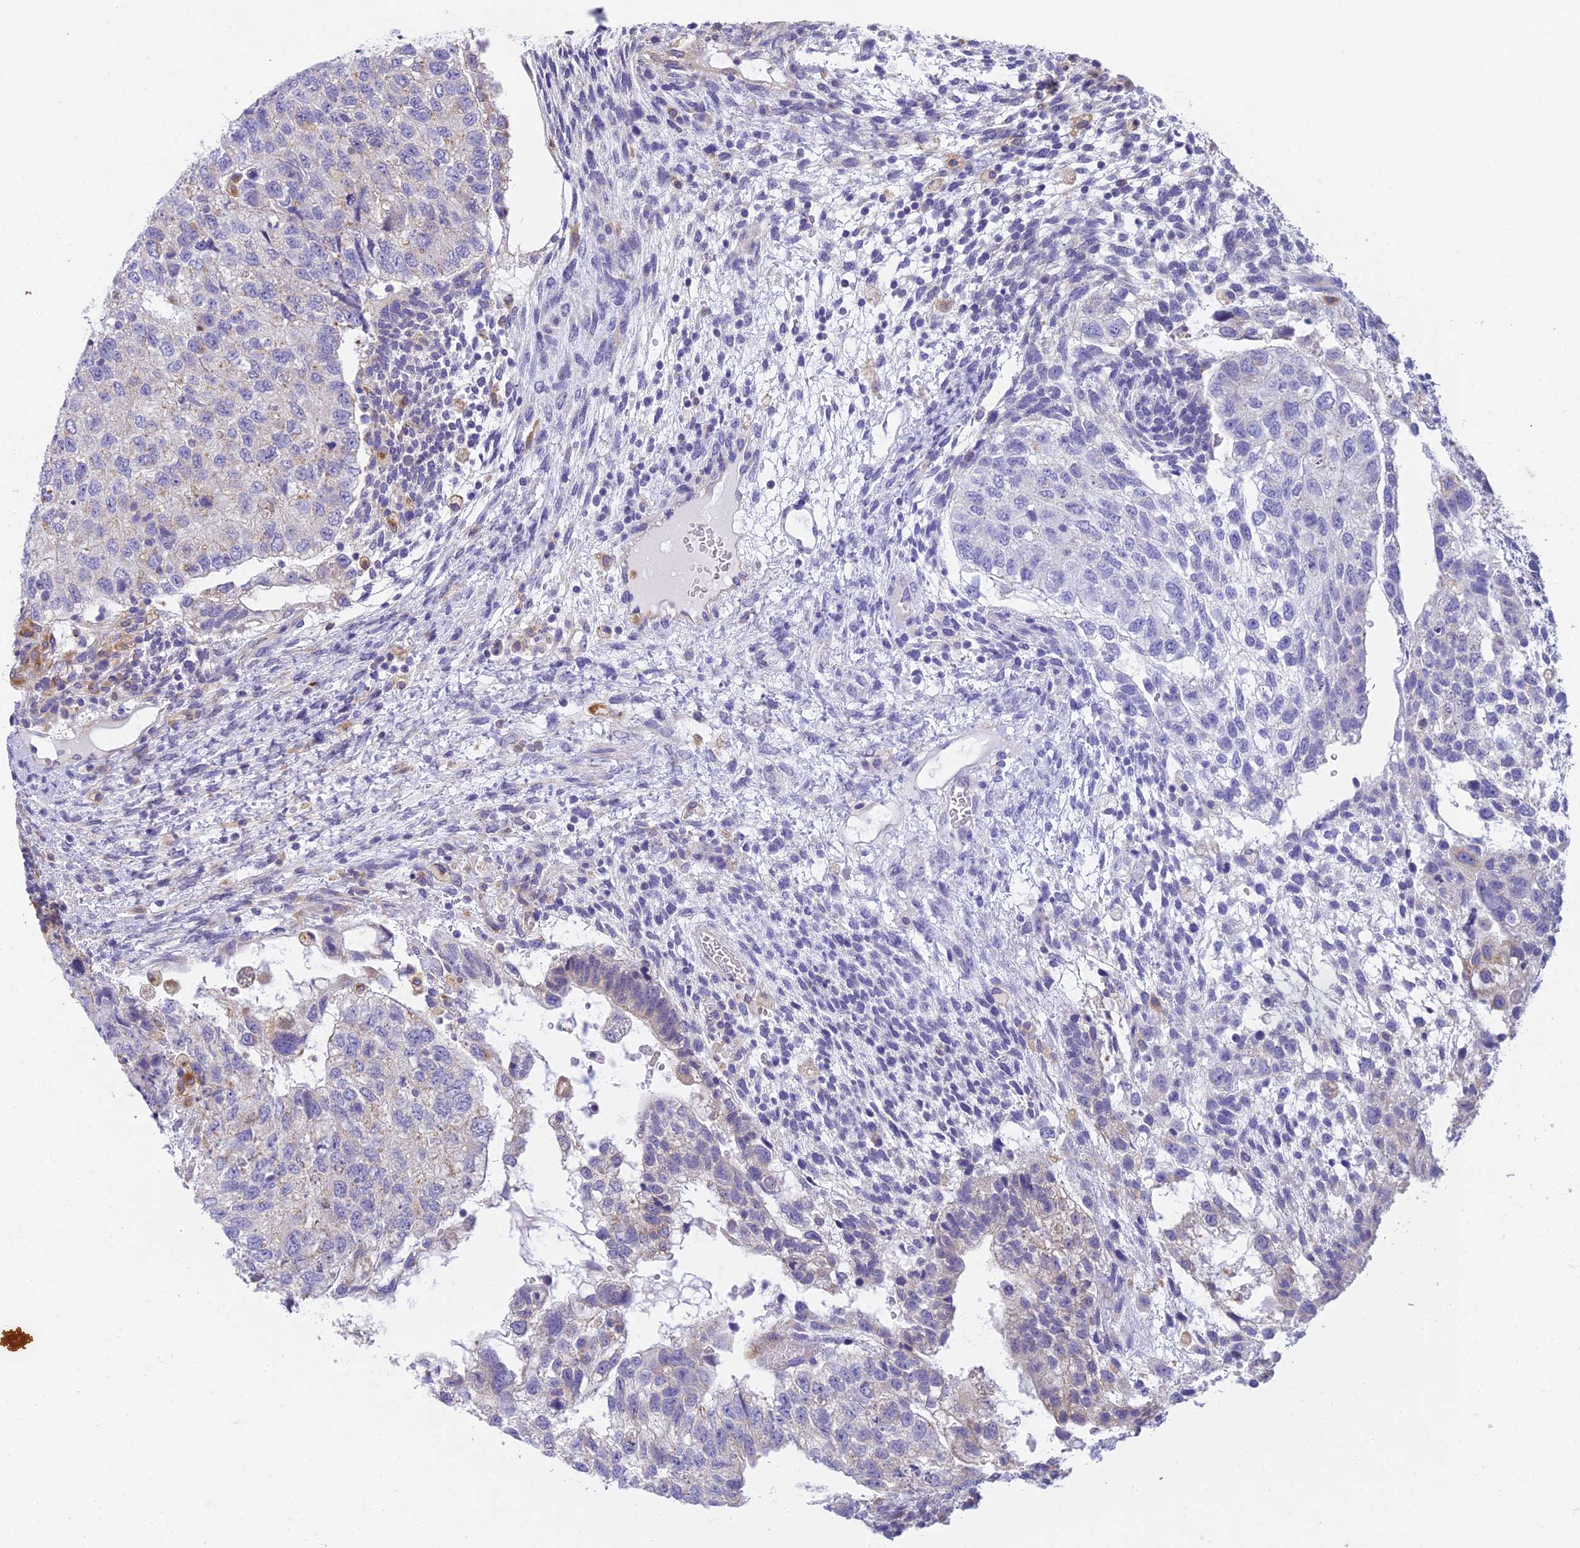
{"staining": {"intensity": "negative", "quantity": "none", "location": "none"}, "tissue": "testis cancer", "cell_type": "Tumor cells", "image_type": "cancer", "snomed": [{"axis": "morphology", "description": "Normal tissue, NOS"}, {"axis": "morphology", "description": "Carcinoma, Embryonal, NOS"}, {"axis": "topography", "description": "Testis"}], "caption": "Tumor cells are negative for brown protein staining in testis embryonal carcinoma.", "gene": "CLCN7", "patient": {"sex": "male", "age": 36}}